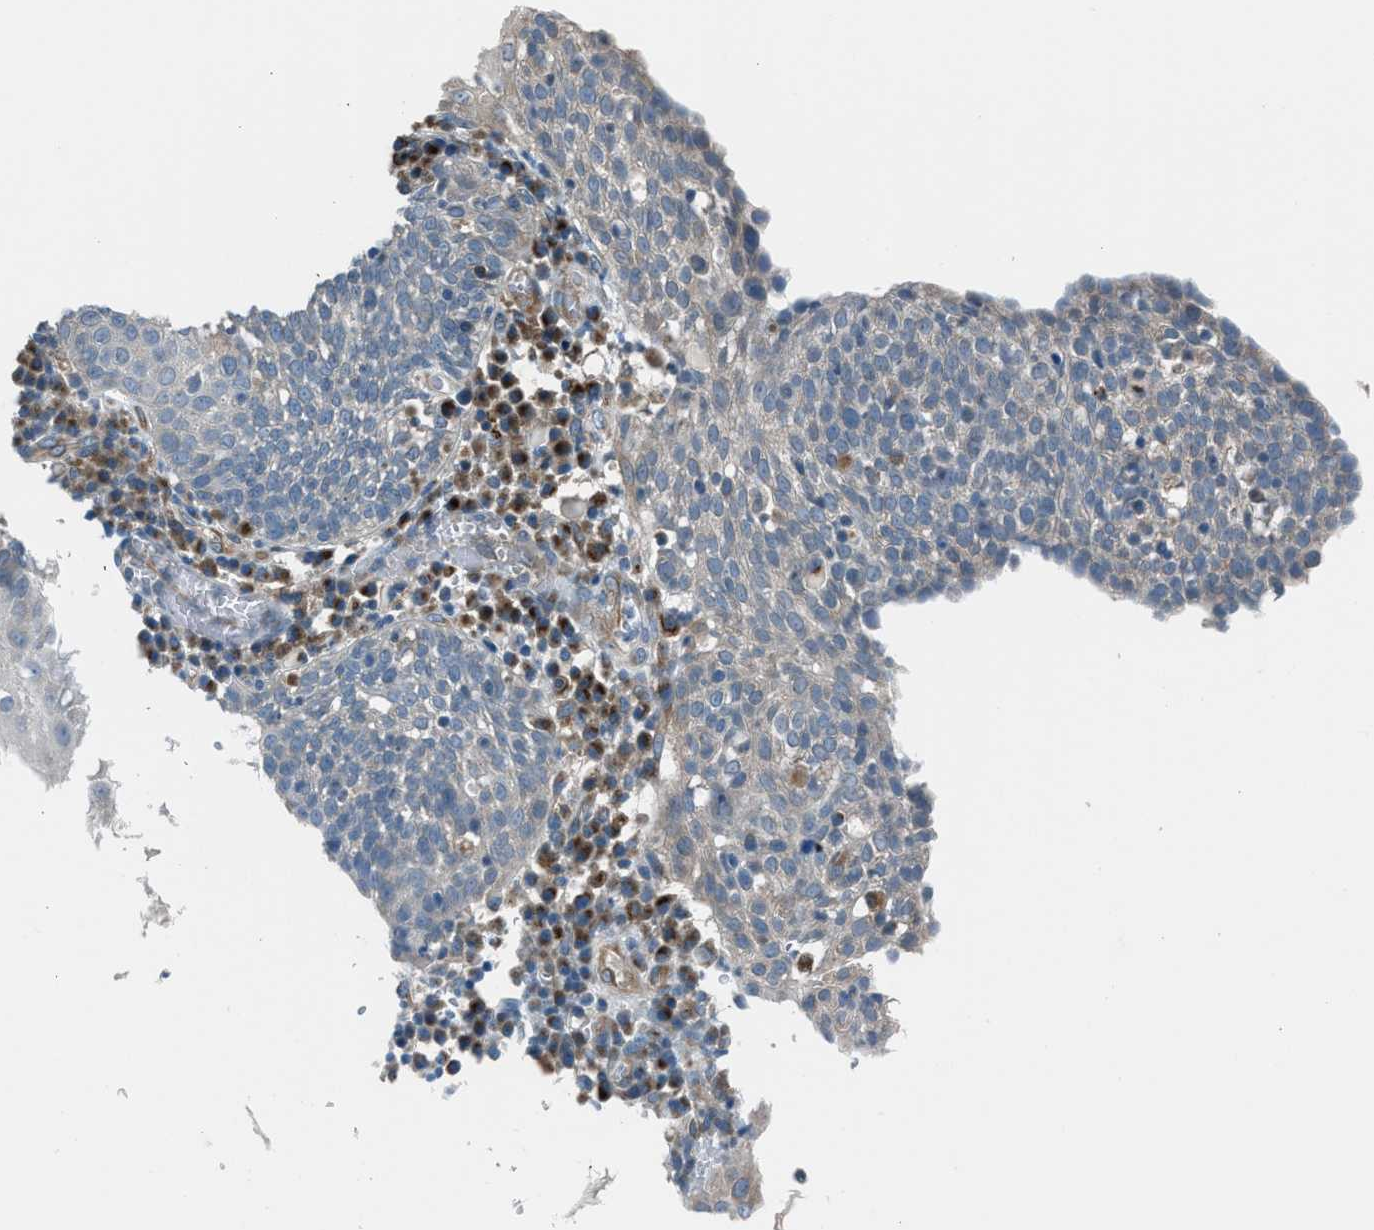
{"staining": {"intensity": "negative", "quantity": "none", "location": "none"}, "tissue": "cervical cancer", "cell_type": "Tumor cells", "image_type": "cancer", "snomed": [{"axis": "morphology", "description": "Squamous cell carcinoma, NOS"}, {"axis": "topography", "description": "Cervix"}], "caption": "Human cervical squamous cell carcinoma stained for a protein using immunohistochemistry reveals no positivity in tumor cells.", "gene": "LMBR1", "patient": {"sex": "female", "age": 34}}